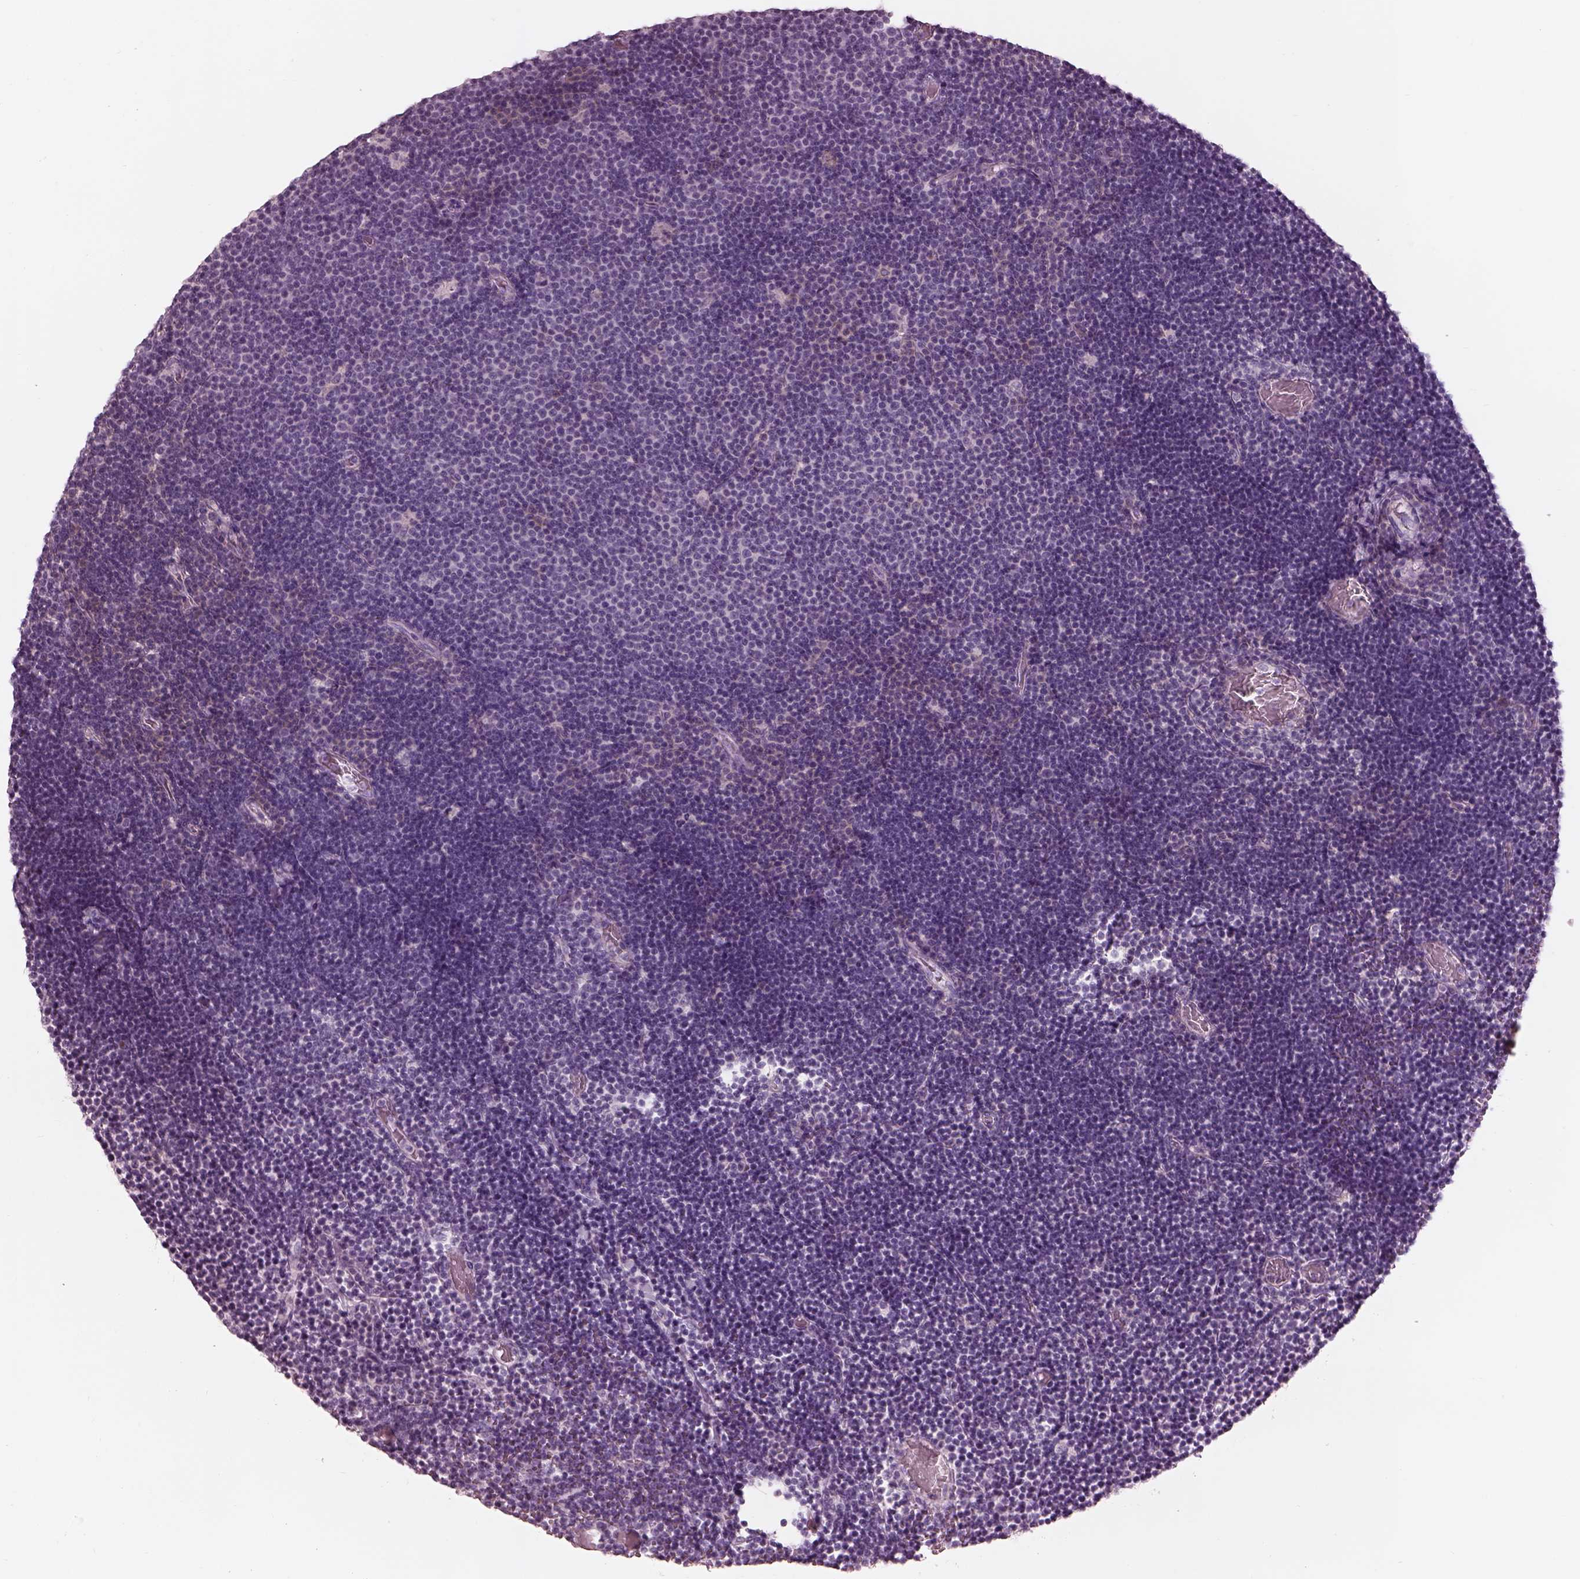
{"staining": {"intensity": "negative", "quantity": "none", "location": "none"}, "tissue": "lymphoma", "cell_type": "Tumor cells", "image_type": "cancer", "snomed": [{"axis": "morphology", "description": "Malignant lymphoma, non-Hodgkin's type, Low grade"}, {"axis": "topography", "description": "Brain"}], "caption": "There is no significant positivity in tumor cells of low-grade malignant lymphoma, non-Hodgkin's type.", "gene": "CADM2", "patient": {"sex": "female", "age": 66}}